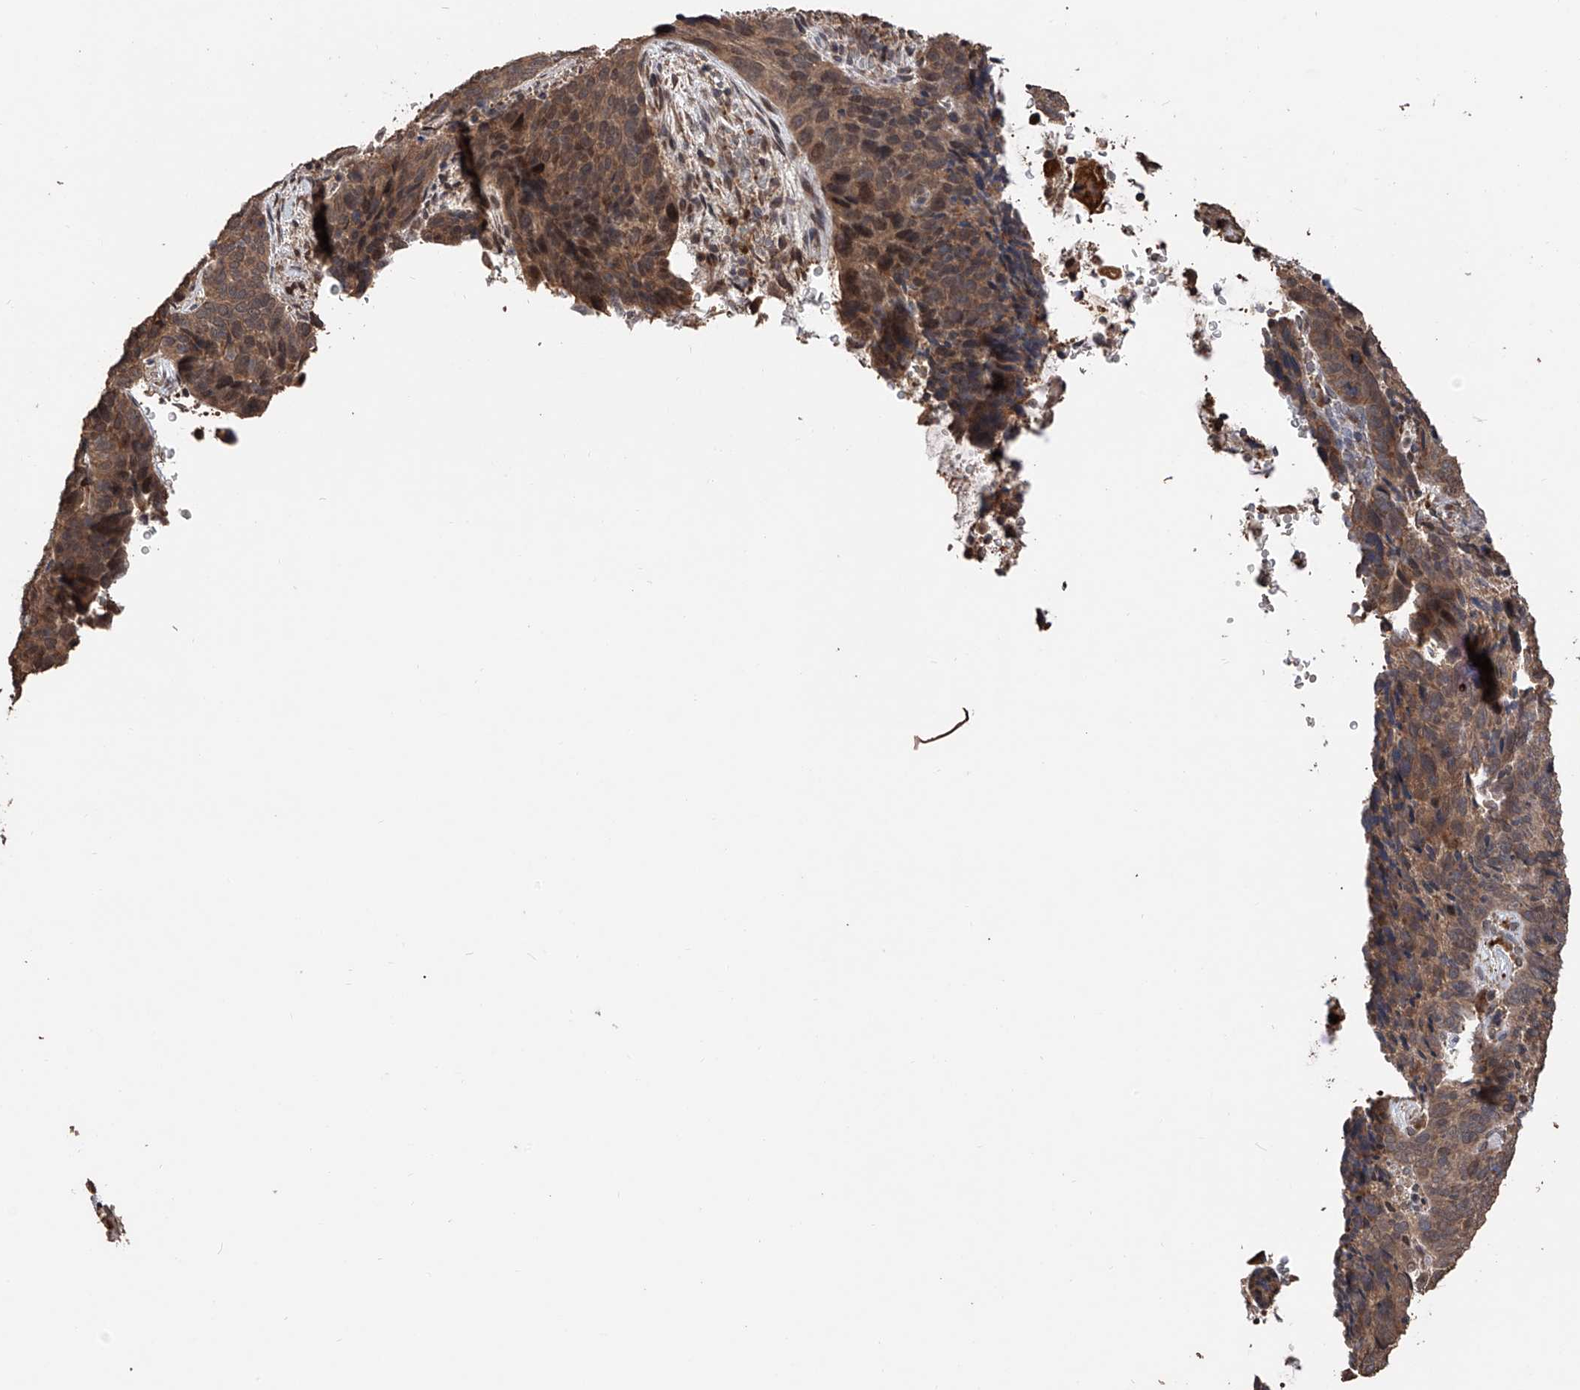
{"staining": {"intensity": "moderate", "quantity": ">75%", "location": "cytoplasmic/membranous"}, "tissue": "cervical cancer", "cell_type": "Tumor cells", "image_type": "cancer", "snomed": [{"axis": "morphology", "description": "Squamous cell carcinoma, NOS"}, {"axis": "topography", "description": "Cervix"}], "caption": "Cervical cancer (squamous cell carcinoma) stained with immunohistochemistry (IHC) reveals moderate cytoplasmic/membranous expression in about >75% of tumor cells.", "gene": "FAM135A", "patient": {"sex": "female", "age": 60}}